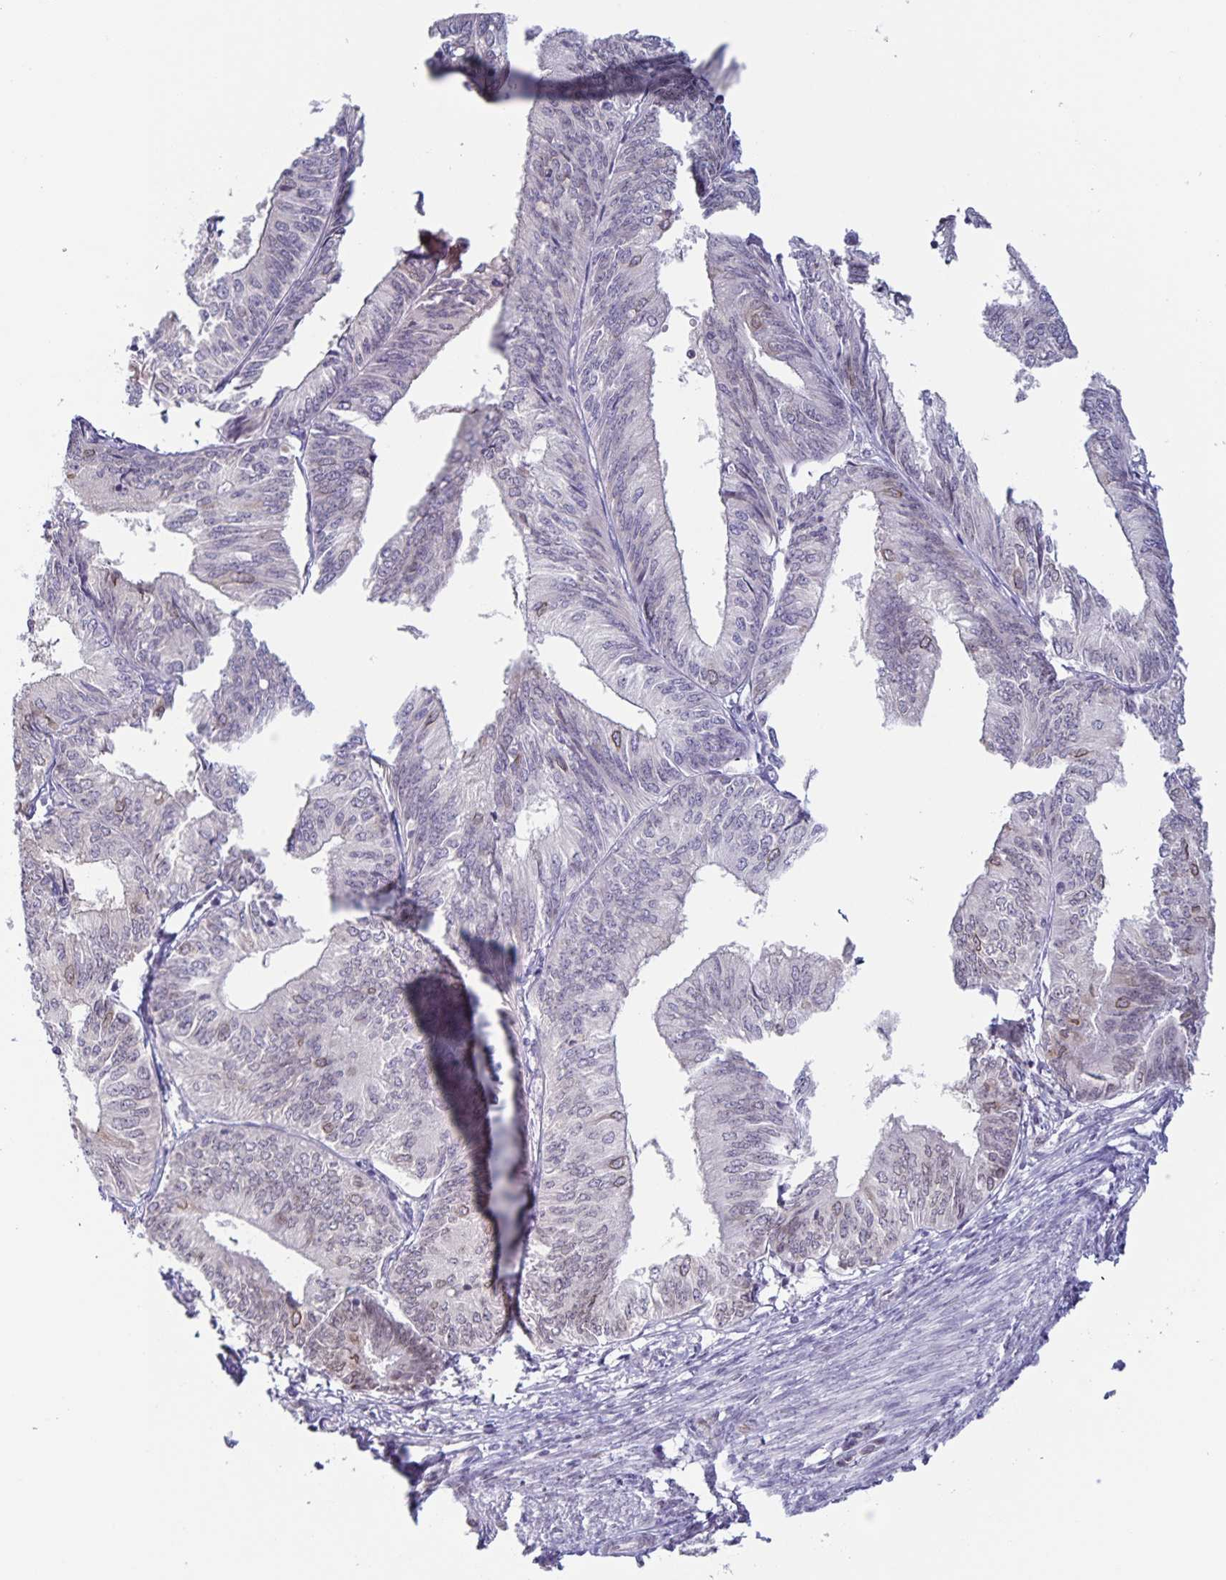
{"staining": {"intensity": "negative", "quantity": "none", "location": "none"}, "tissue": "endometrial cancer", "cell_type": "Tumor cells", "image_type": "cancer", "snomed": [{"axis": "morphology", "description": "Adenocarcinoma, NOS"}, {"axis": "topography", "description": "Endometrium"}], "caption": "Histopathology image shows no significant protein expression in tumor cells of endometrial adenocarcinoma.", "gene": "SYNE2", "patient": {"sex": "female", "age": 58}}